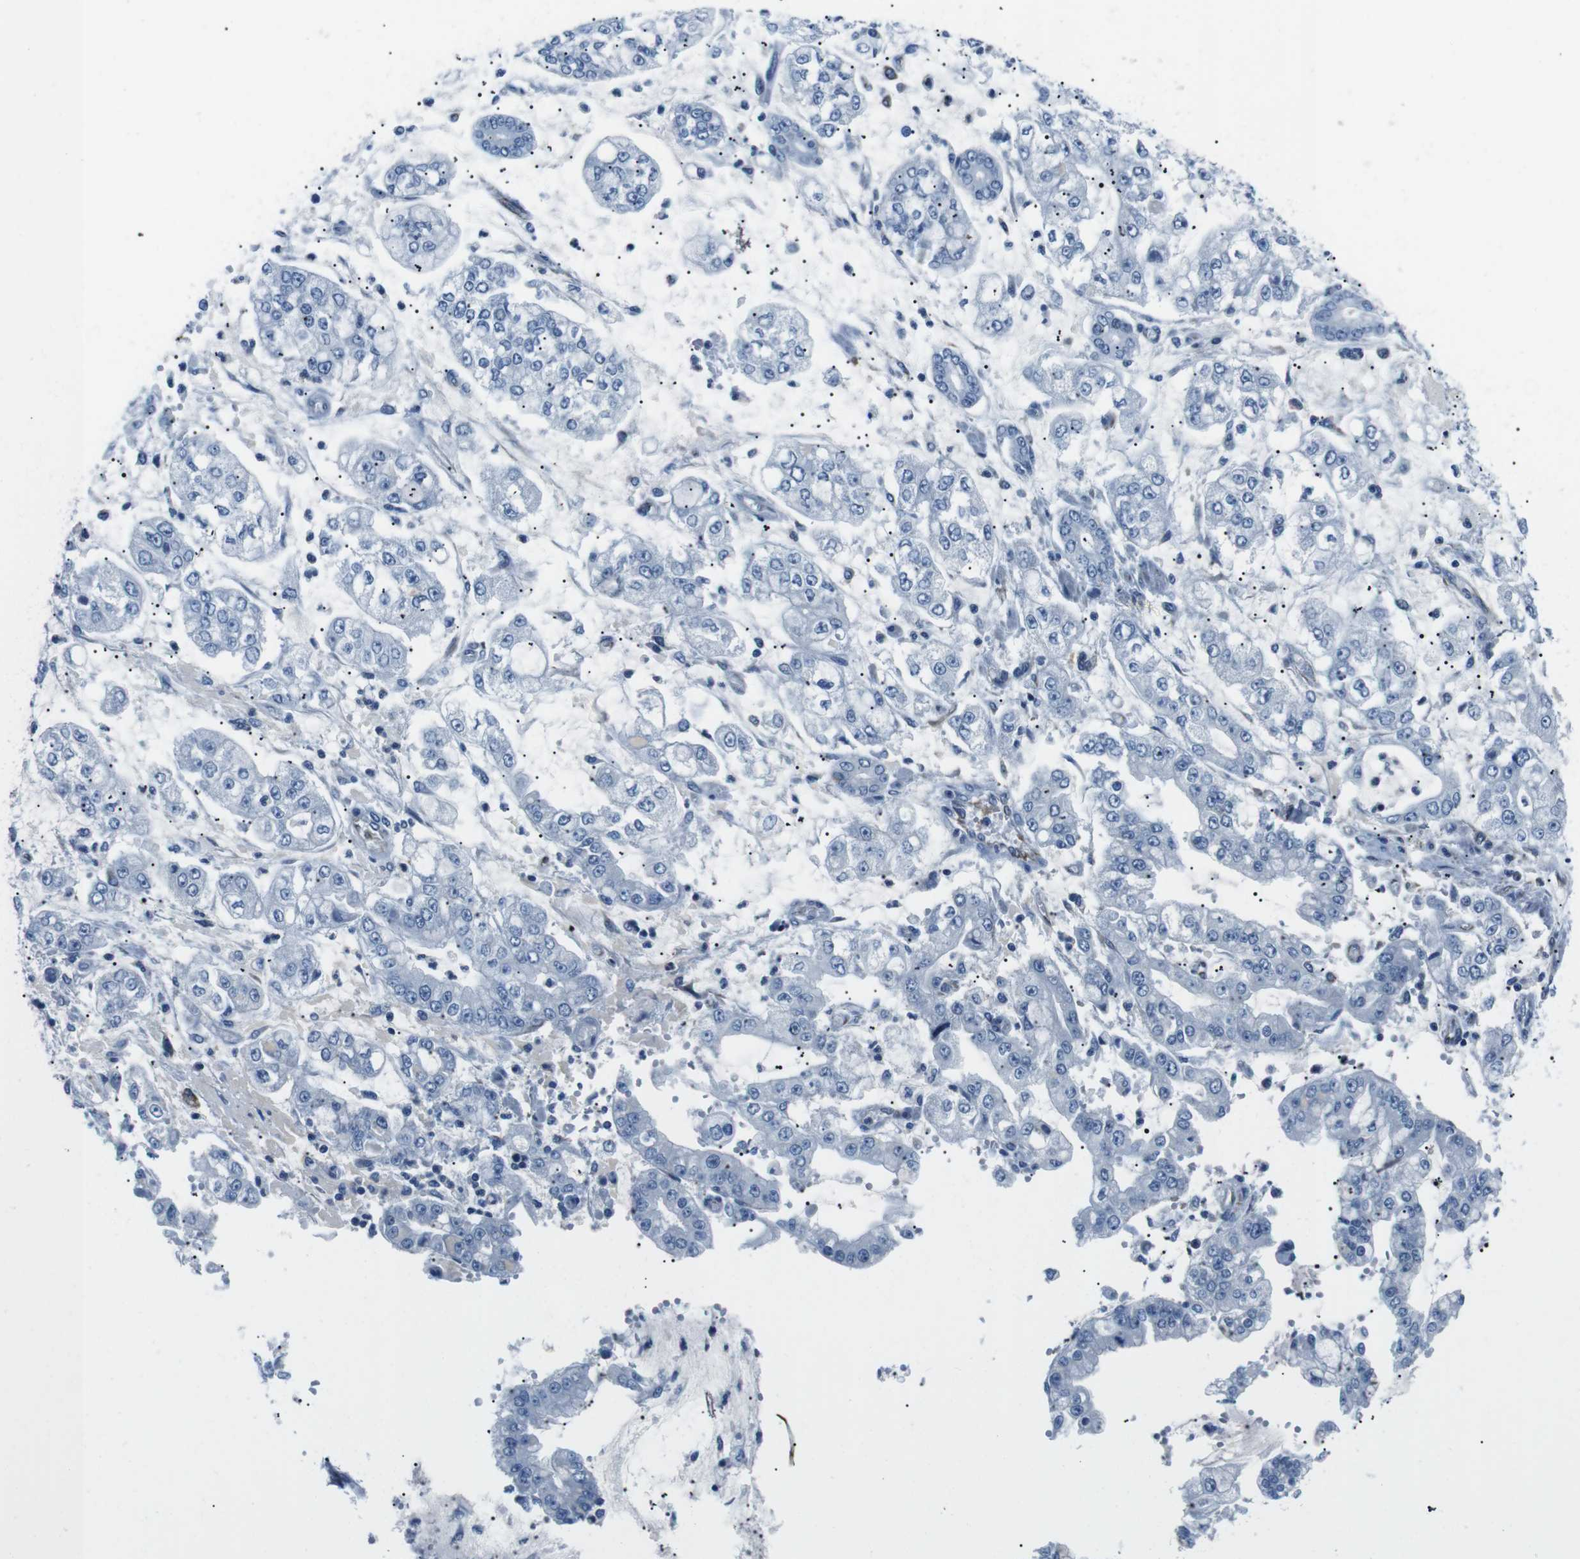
{"staining": {"intensity": "negative", "quantity": "none", "location": "none"}, "tissue": "stomach cancer", "cell_type": "Tumor cells", "image_type": "cancer", "snomed": [{"axis": "morphology", "description": "Adenocarcinoma, NOS"}, {"axis": "topography", "description": "Stomach"}], "caption": "Immunohistochemistry image of human stomach cancer (adenocarcinoma) stained for a protein (brown), which shows no expression in tumor cells.", "gene": "CSF2RA", "patient": {"sex": "male", "age": 76}}